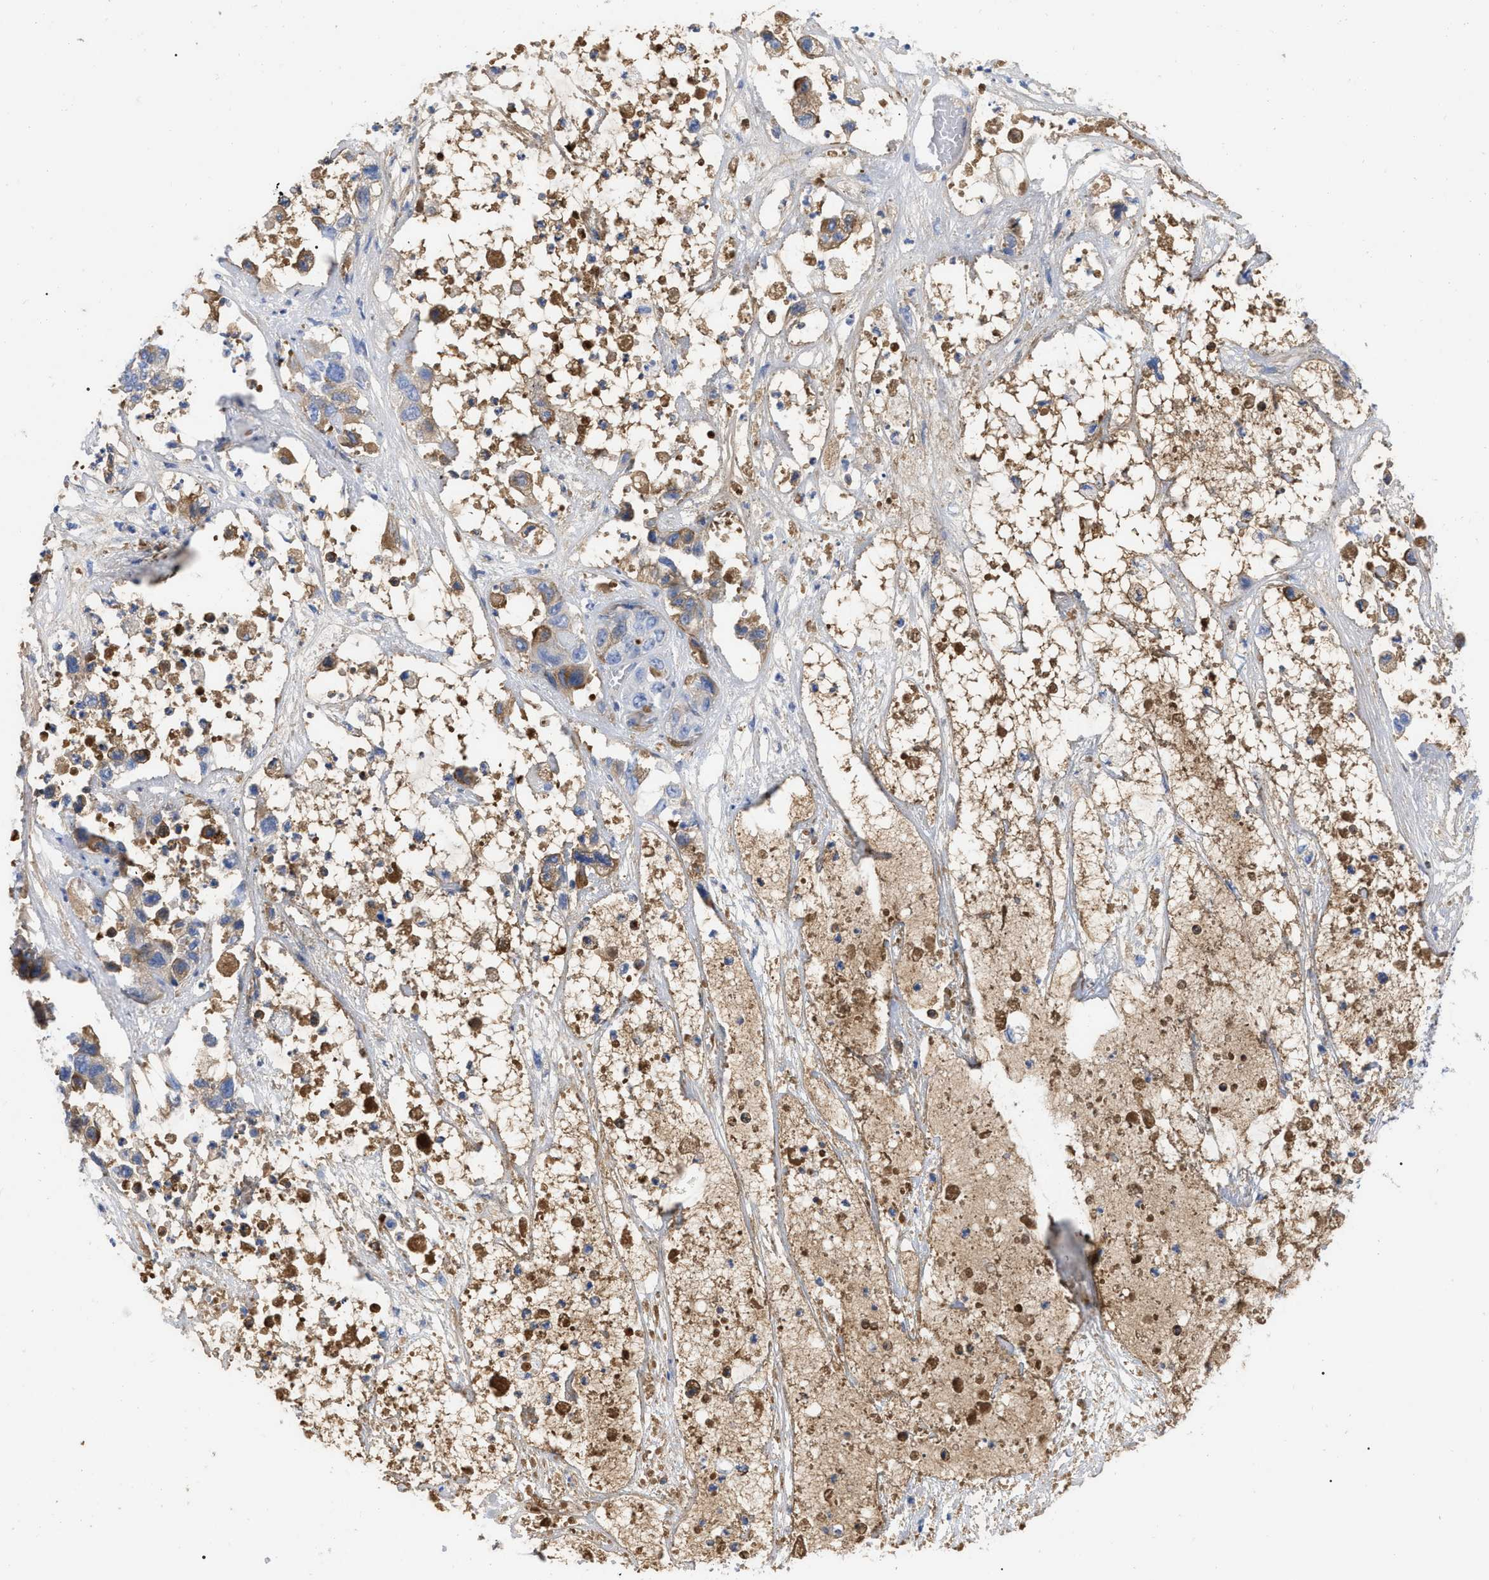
{"staining": {"intensity": "negative", "quantity": "none", "location": "none"}, "tissue": "pancreatic cancer", "cell_type": "Tumor cells", "image_type": "cancer", "snomed": [{"axis": "morphology", "description": "Adenocarcinoma, NOS"}, {"axis": "topography", "description": "Pancreas"}], "caption": "IHC histopathology image of pancreatic adenocarcinoma stained for a protein (brown), which exhibits no positivity in tumor cells.", "gene": "IGHV5-51", "patient": {"sex": "female", "age": 78}}